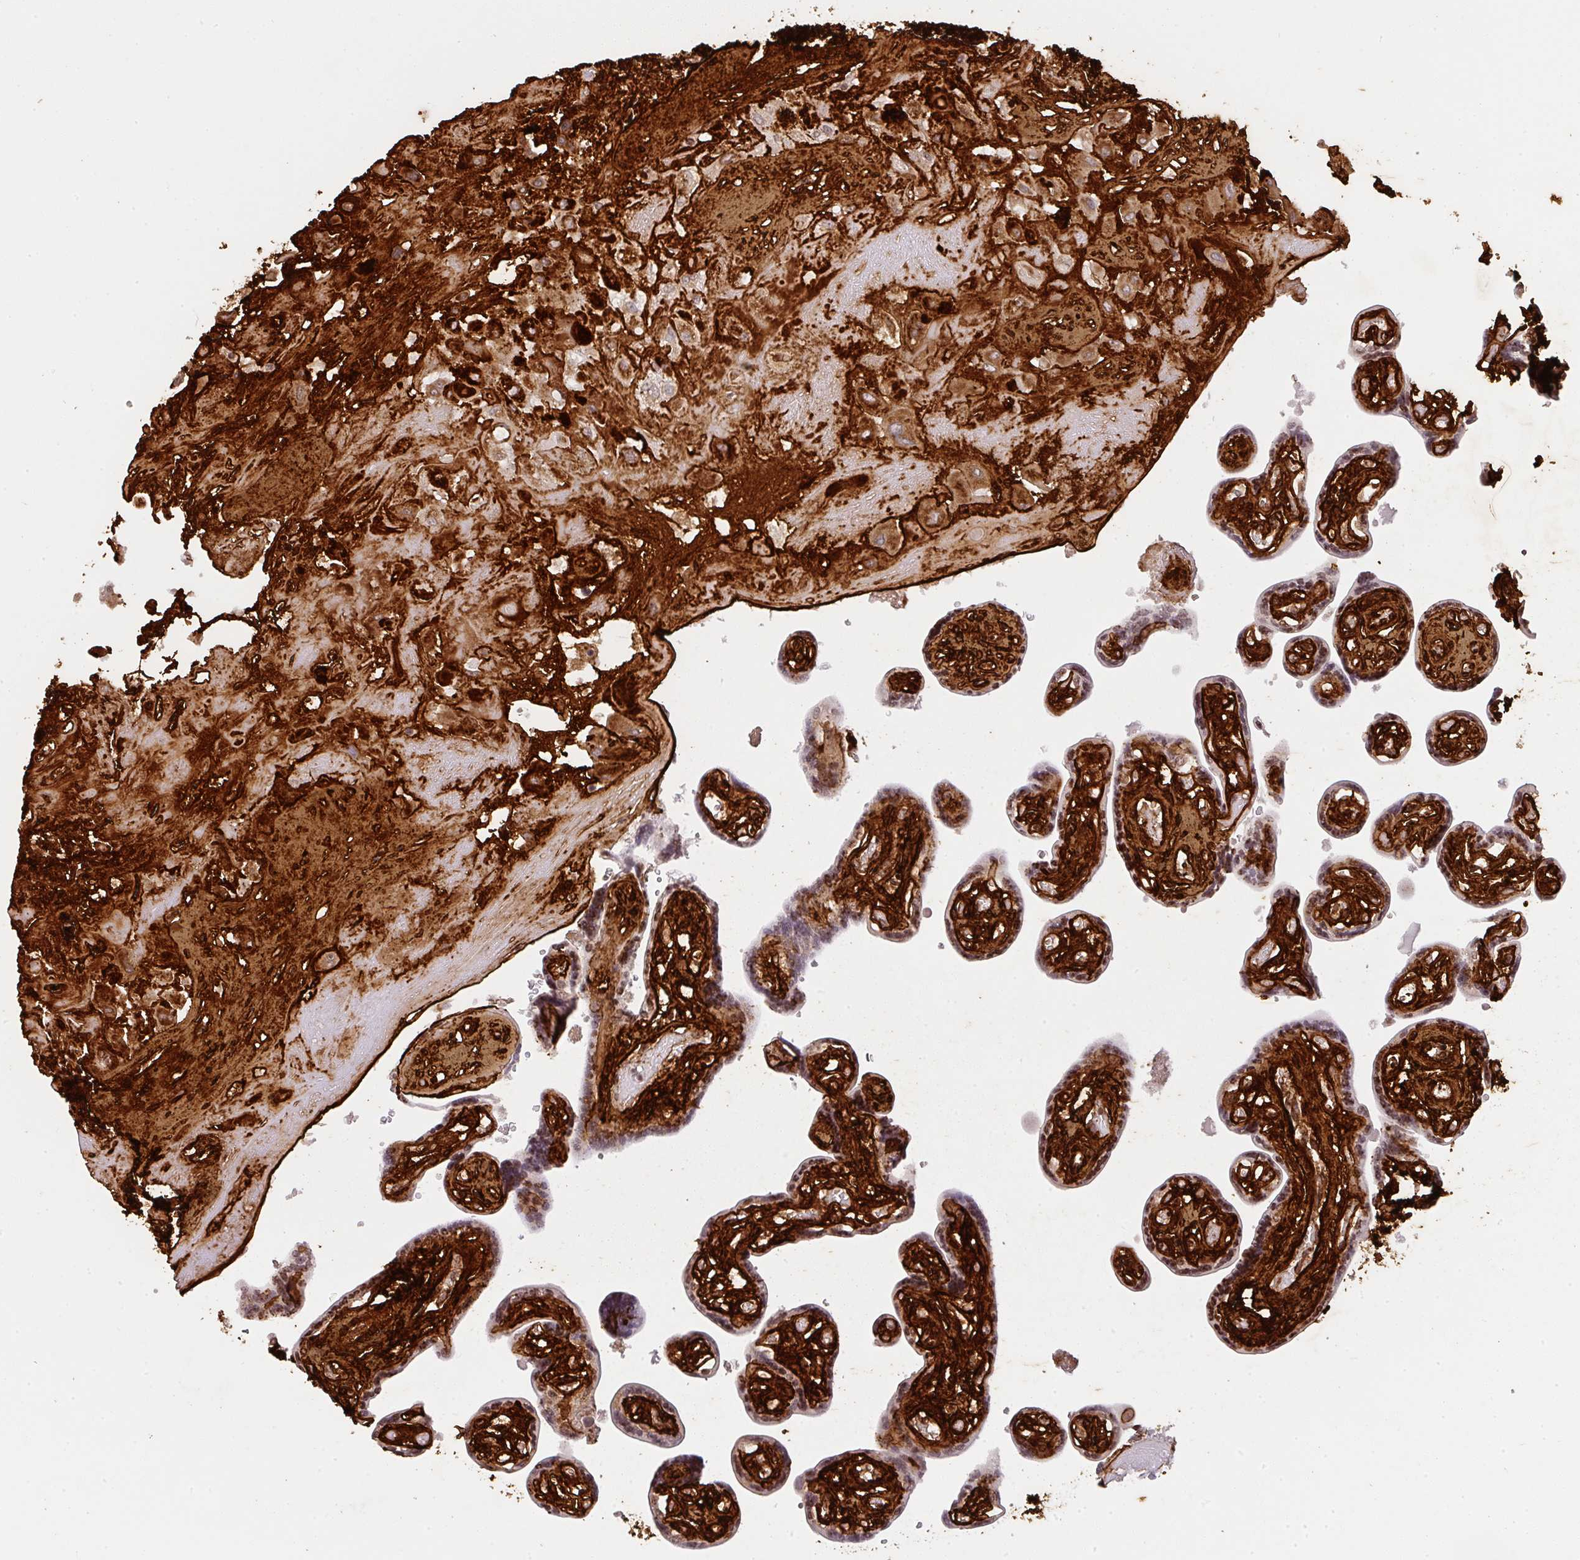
{"staining": {"intensity": "moderate", "quantity": "25%-75%", "location": "cytoplasmic/membranous"}, "tissue": "placenta", "cell_type": "Decidual cells", "image_type": "normal", "snomed": [{"axis": "morphology", "description": "Normal tissue, NOS"}, {"axis": "topography", "description": "Placenta"}], "caption": "Immunohistochemistry staining of normal placenta, which demonstrates medium levels of moderate cytoplasmic/membranous staining in about 25%-75% of decidual cells indicating moderate cytoplasmic/membranous protein staining. The staining was performed using DAB (brown) for protein detection and nuclei were counterstained in hematoxylin (blue).", "gene": "COL3A1", "patient": {"sex": "female", "age": 32}}